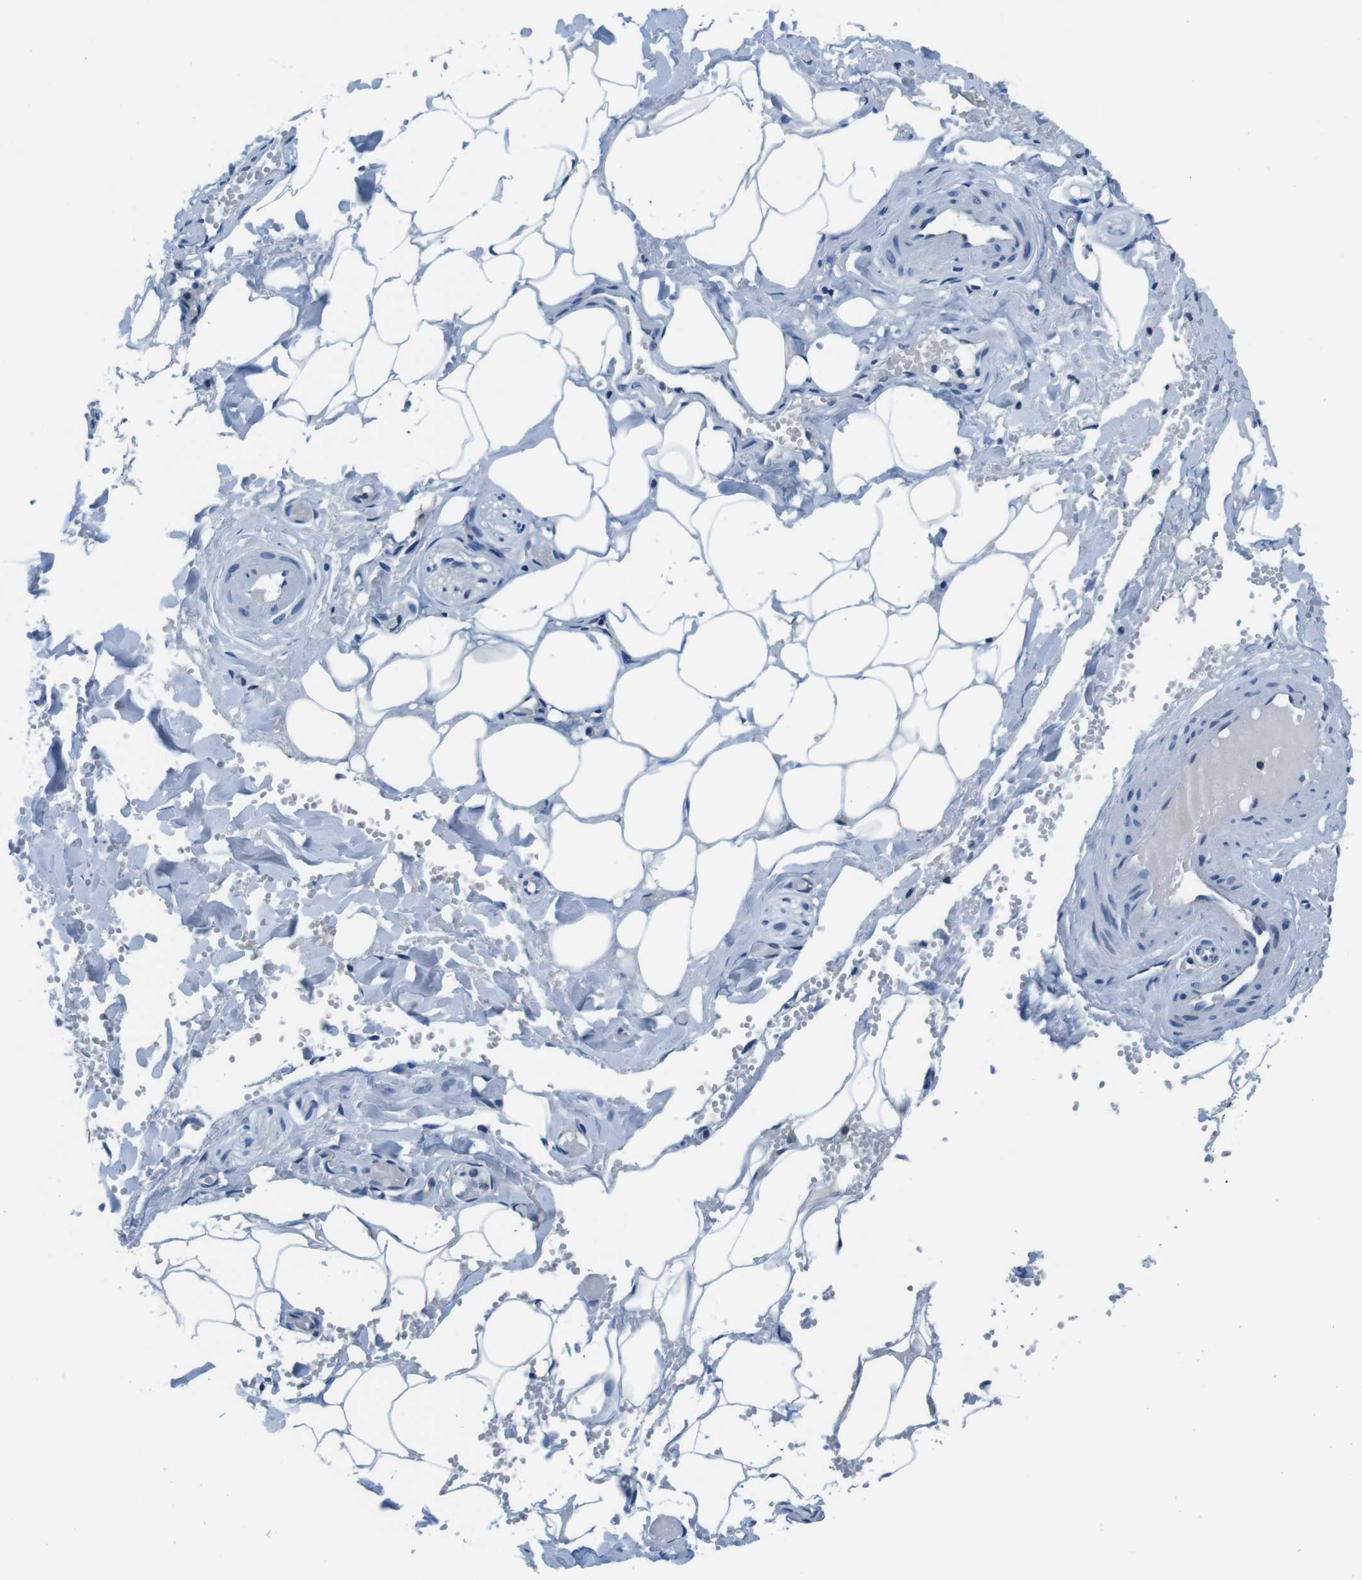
{"staining": {"intensity": "negative", "quantity": "none", "location": "none"}, "tissue": "adipose tissue", "cell_type": "Adipocytes", "image_type": "normal", "snomed": [{"axis": "morphology", "description": "Normal tissue, NOS"}, {"axis": "topography", "description": "Soft tissue"}, {"axis": "topography", "description": "Vascular tissue"}], "caption": "This image is of normal adipose tissue stained with immunohistochemistry (IHC) to label a protein in brown with the nuclei are counter-stained blue. There is no positivity in adipocytes.", "gene": "EIF2B5", "patient": {"sex": "female", "age": 35}}